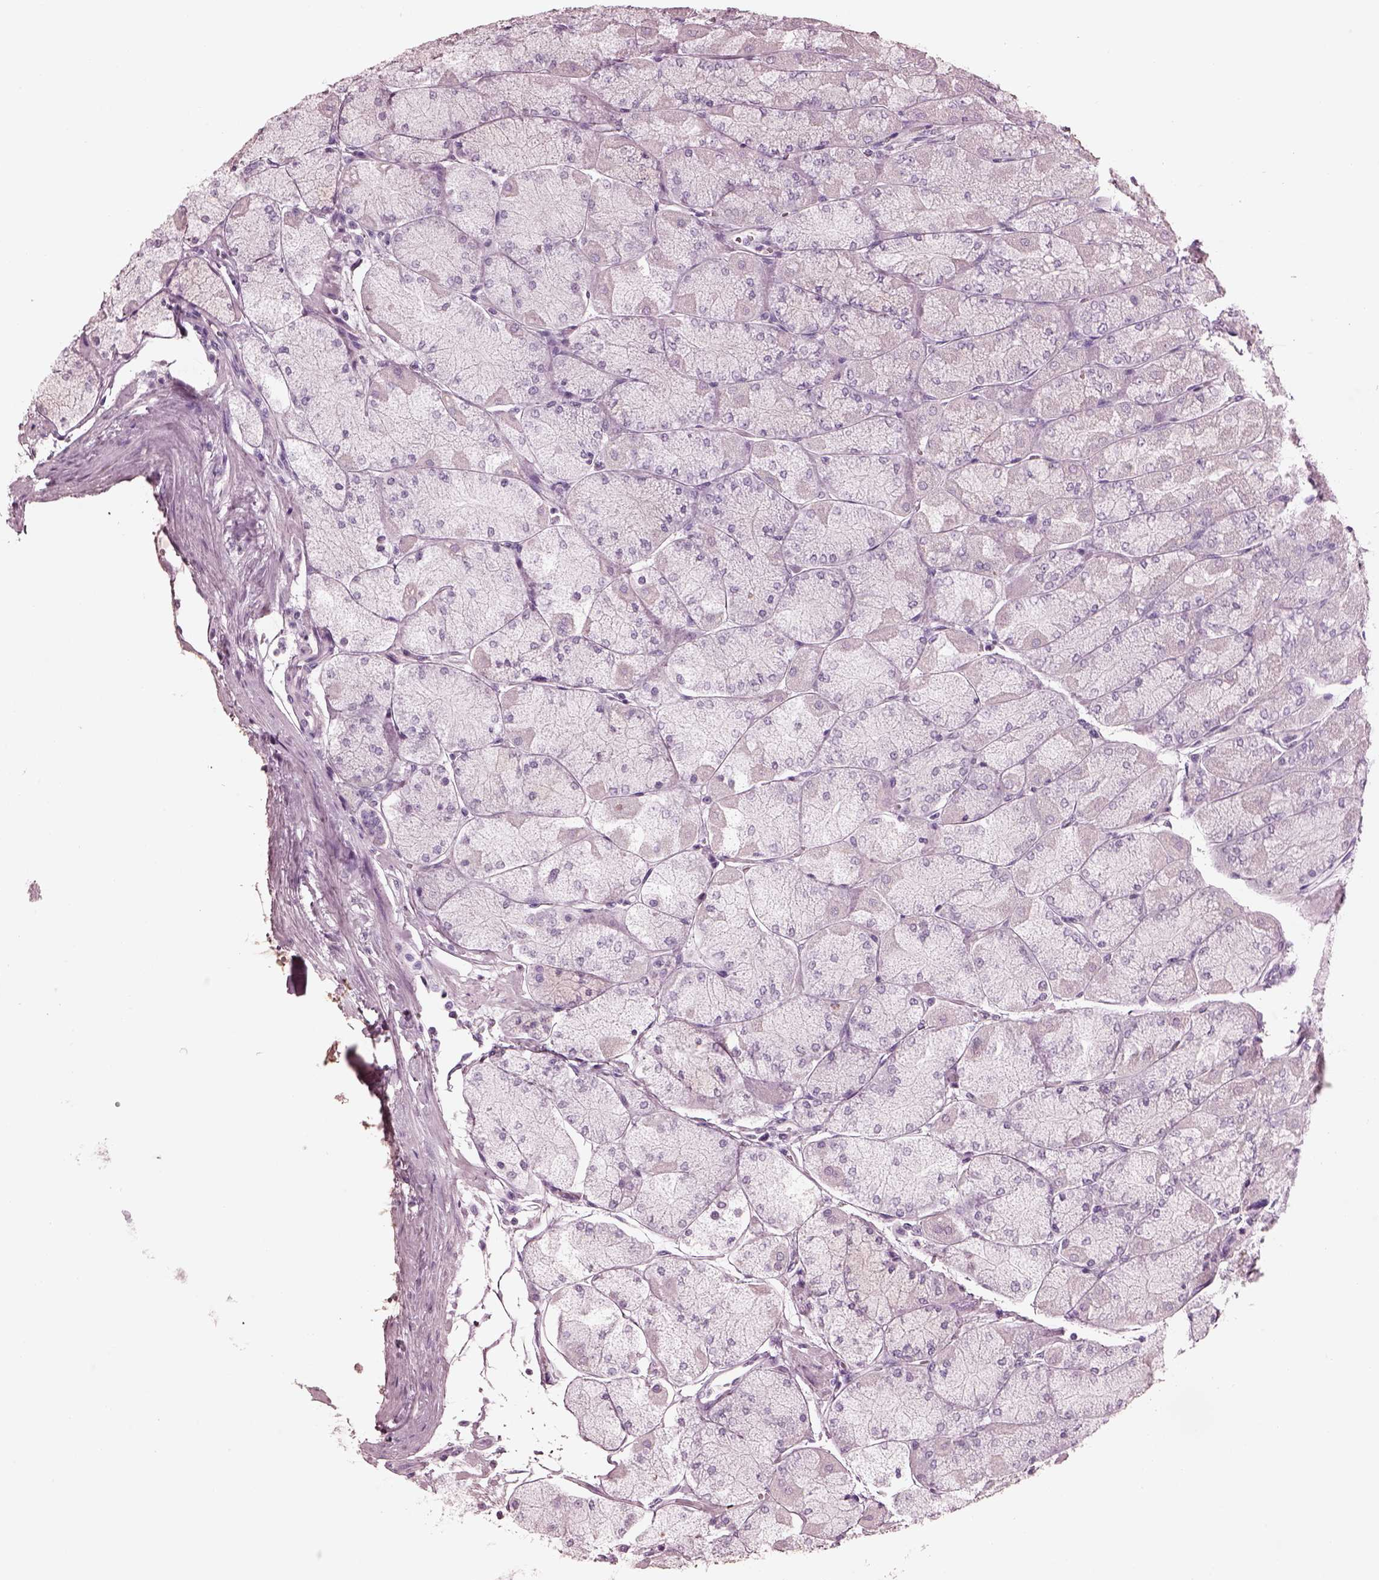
{"staining": {"intensity": "negative", "quantity": "none", "location": "none"}, "tissue": "stomach", "cell_type": "Glandular cells", "image_type": "normal", "snomed": [{"axis": "morphology", "description": "Normal tissue, NOS"}, {"axis": "topography", "description": "Stomach, upper"}], "caption": "Histopathology image shows no significant protein staining in glandular cells of benign stomach.", "gene": "FABP9", "patient": {"sex": "male", "age": 60}}